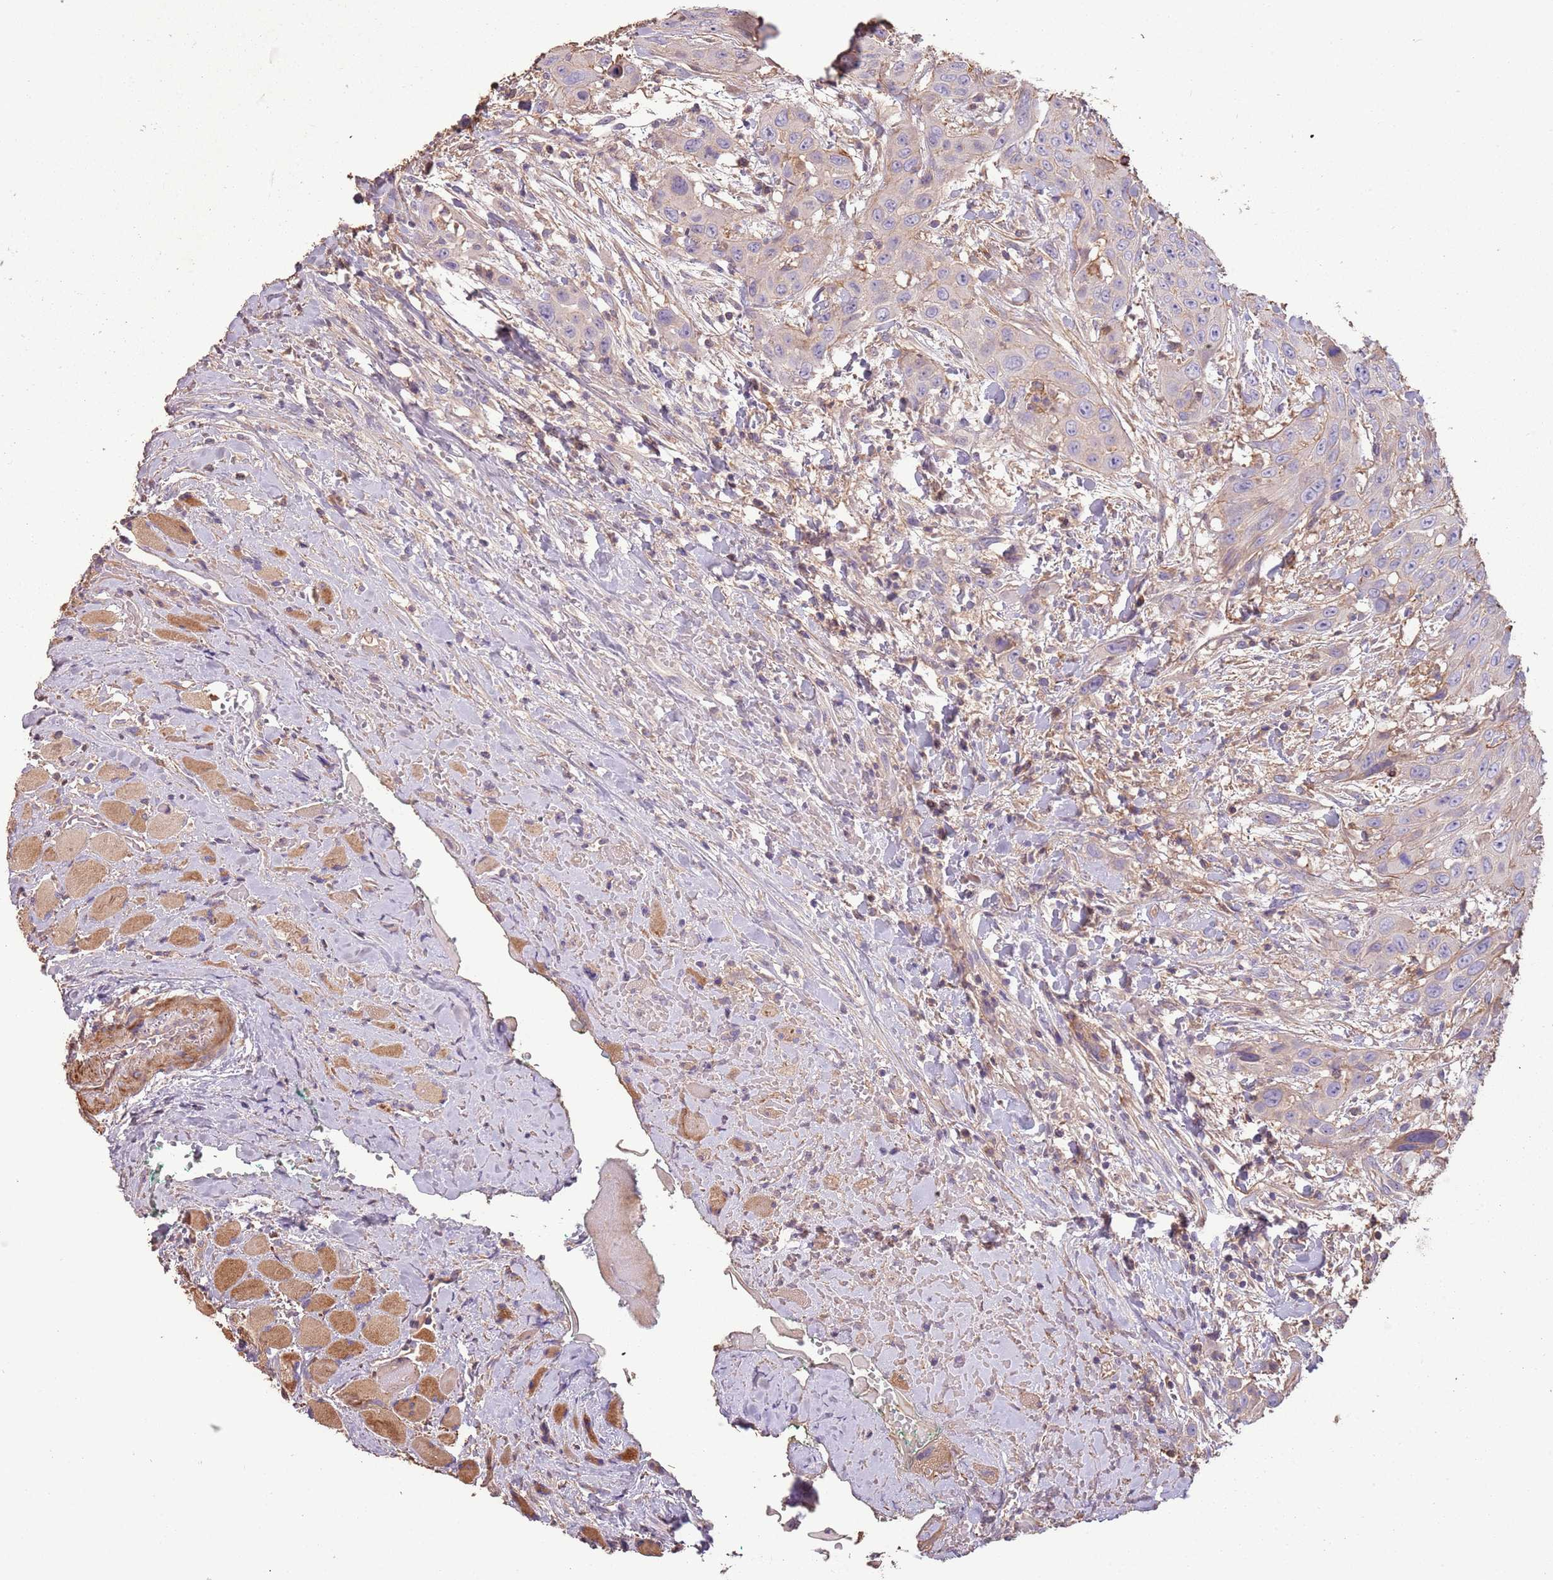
{"staining": {"intensity": "negative", "quantity": "none", "location": "none"}, "tissue": "head and neck cancer", "cell_type": "Tumor cells", "image_type": "cancer", "snomed": [{"axis": "morphology", "description": "Squamous cell carcinoma, NOS"}, {"axis": "topography", "description": "Head-Neck"}], "caption": "Tumor cells are negative for protein expression in human head and neck cancer.", "gene": "FECH", "patient": {"sex": "male", "age": 81}}